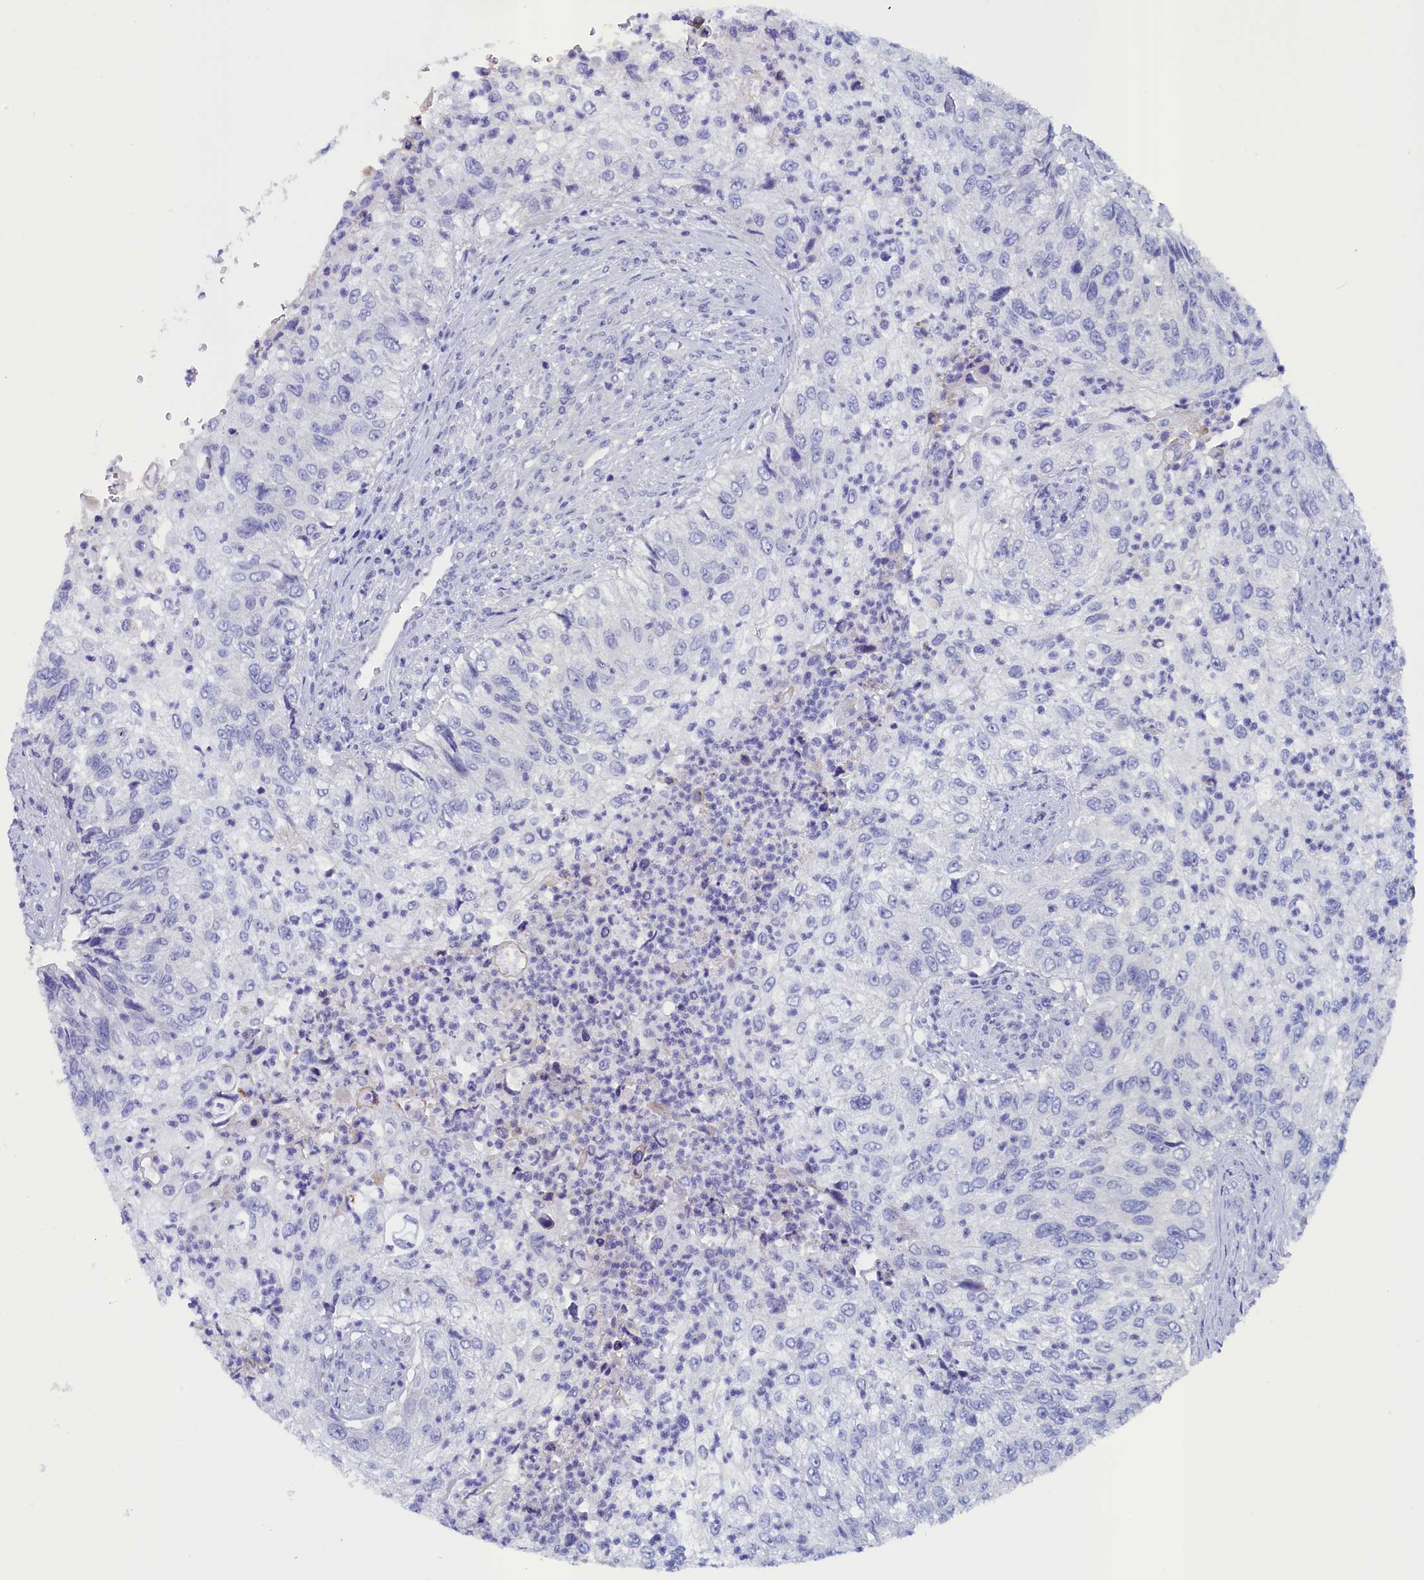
{"staining": {"intensity": "negative", "quantity": "none", "location": "none"}, "tissue": "urothelial cancer", "cell_type": "Tumor cells", "image_type": "cancer", "snomed": [{"axis": "morphology", "description": "Urothelial carcinoma, High grade"}, {"axis": "topography", "description": "Urinary bladder"}], "caption": "A photomicrograph of human urothelial carcinoma (high-grade) is negative for staining in tumor cells.", "gene": "ANKRD2", "patient": {"sex": "female", "age": 60}}